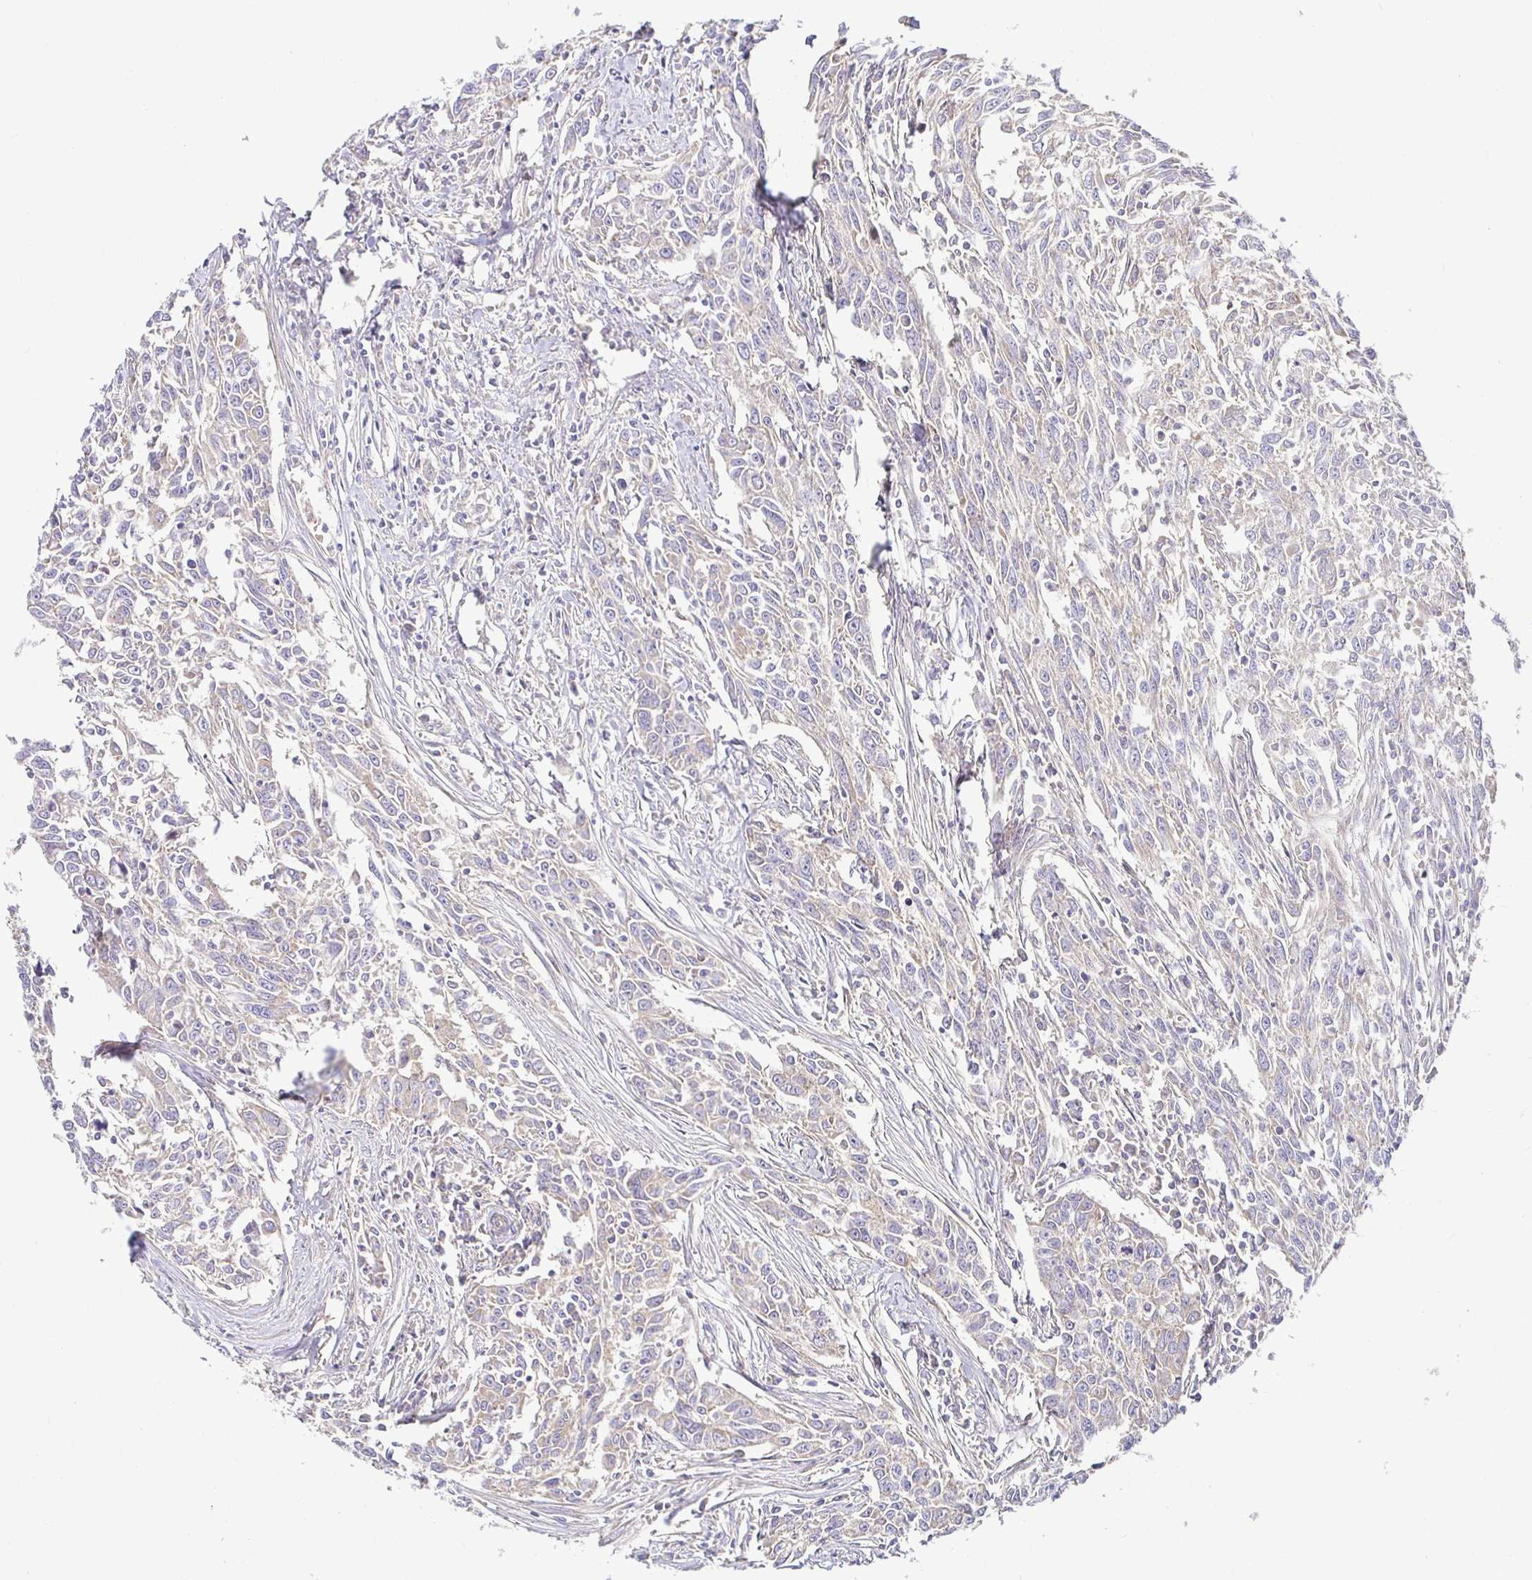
{"staining": {"intensity": "negative", "quantity": "none", "location": "none"}, "tissue": "breast cancer", "cell_type": "Tumor cells", "image_type": "cancer", "snomed": [{"axis": "morphology", "description": "Duct carcinoma"}, {"axis": "topography", "description": "Breast"}], "caption": "Immunohistochemistry image of breast infiltrating ductal carcinoma stained for a protein (brown), which displays no positivity in tumor cells.", "gene": "SNX8", "patient": {"sex": "female", "age": 50}}